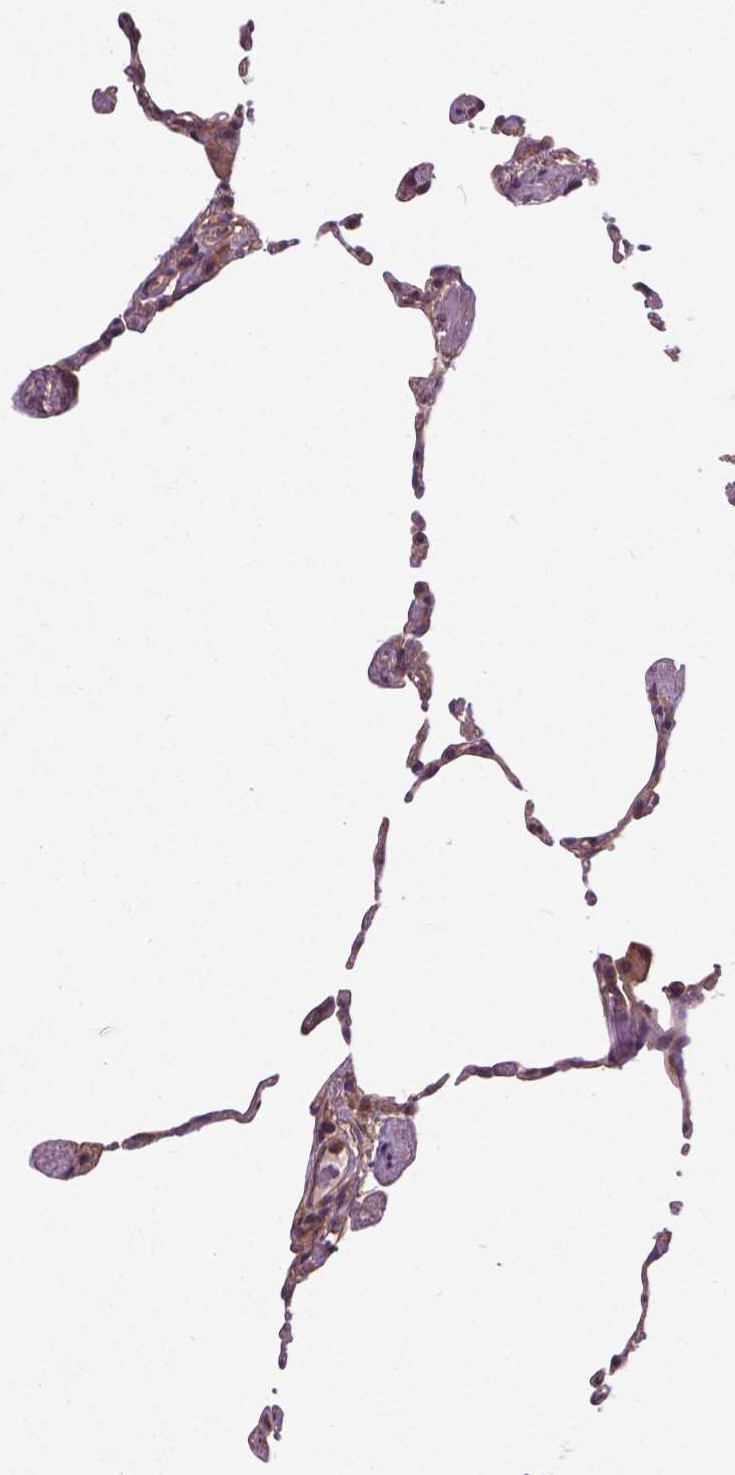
{"staining": {"intensity": "moderate", "quantity": ">75%", "location": "cytoplasmic/membranous"}, "tissue": "lung", "cell_type": "Alveolar cells", "image_type": "normal", "snomed": [{"axis": "morphology", "description": "Normal tissue, NOS"}, {"axis": "topography", "description": "Lung"}], "caption": "The image displays immunohistochemical staining of normal lung. There is moderate cytoplasmic/membranous expression is identified in approximately >75% of alveolar cells. The staining is performed using DAB brown chromogen to label protein expression. The nuclei are counter-stained blue using hematoxylin.", "gene": "MZT1", "patient": {"sex": "female", "age": 57}}